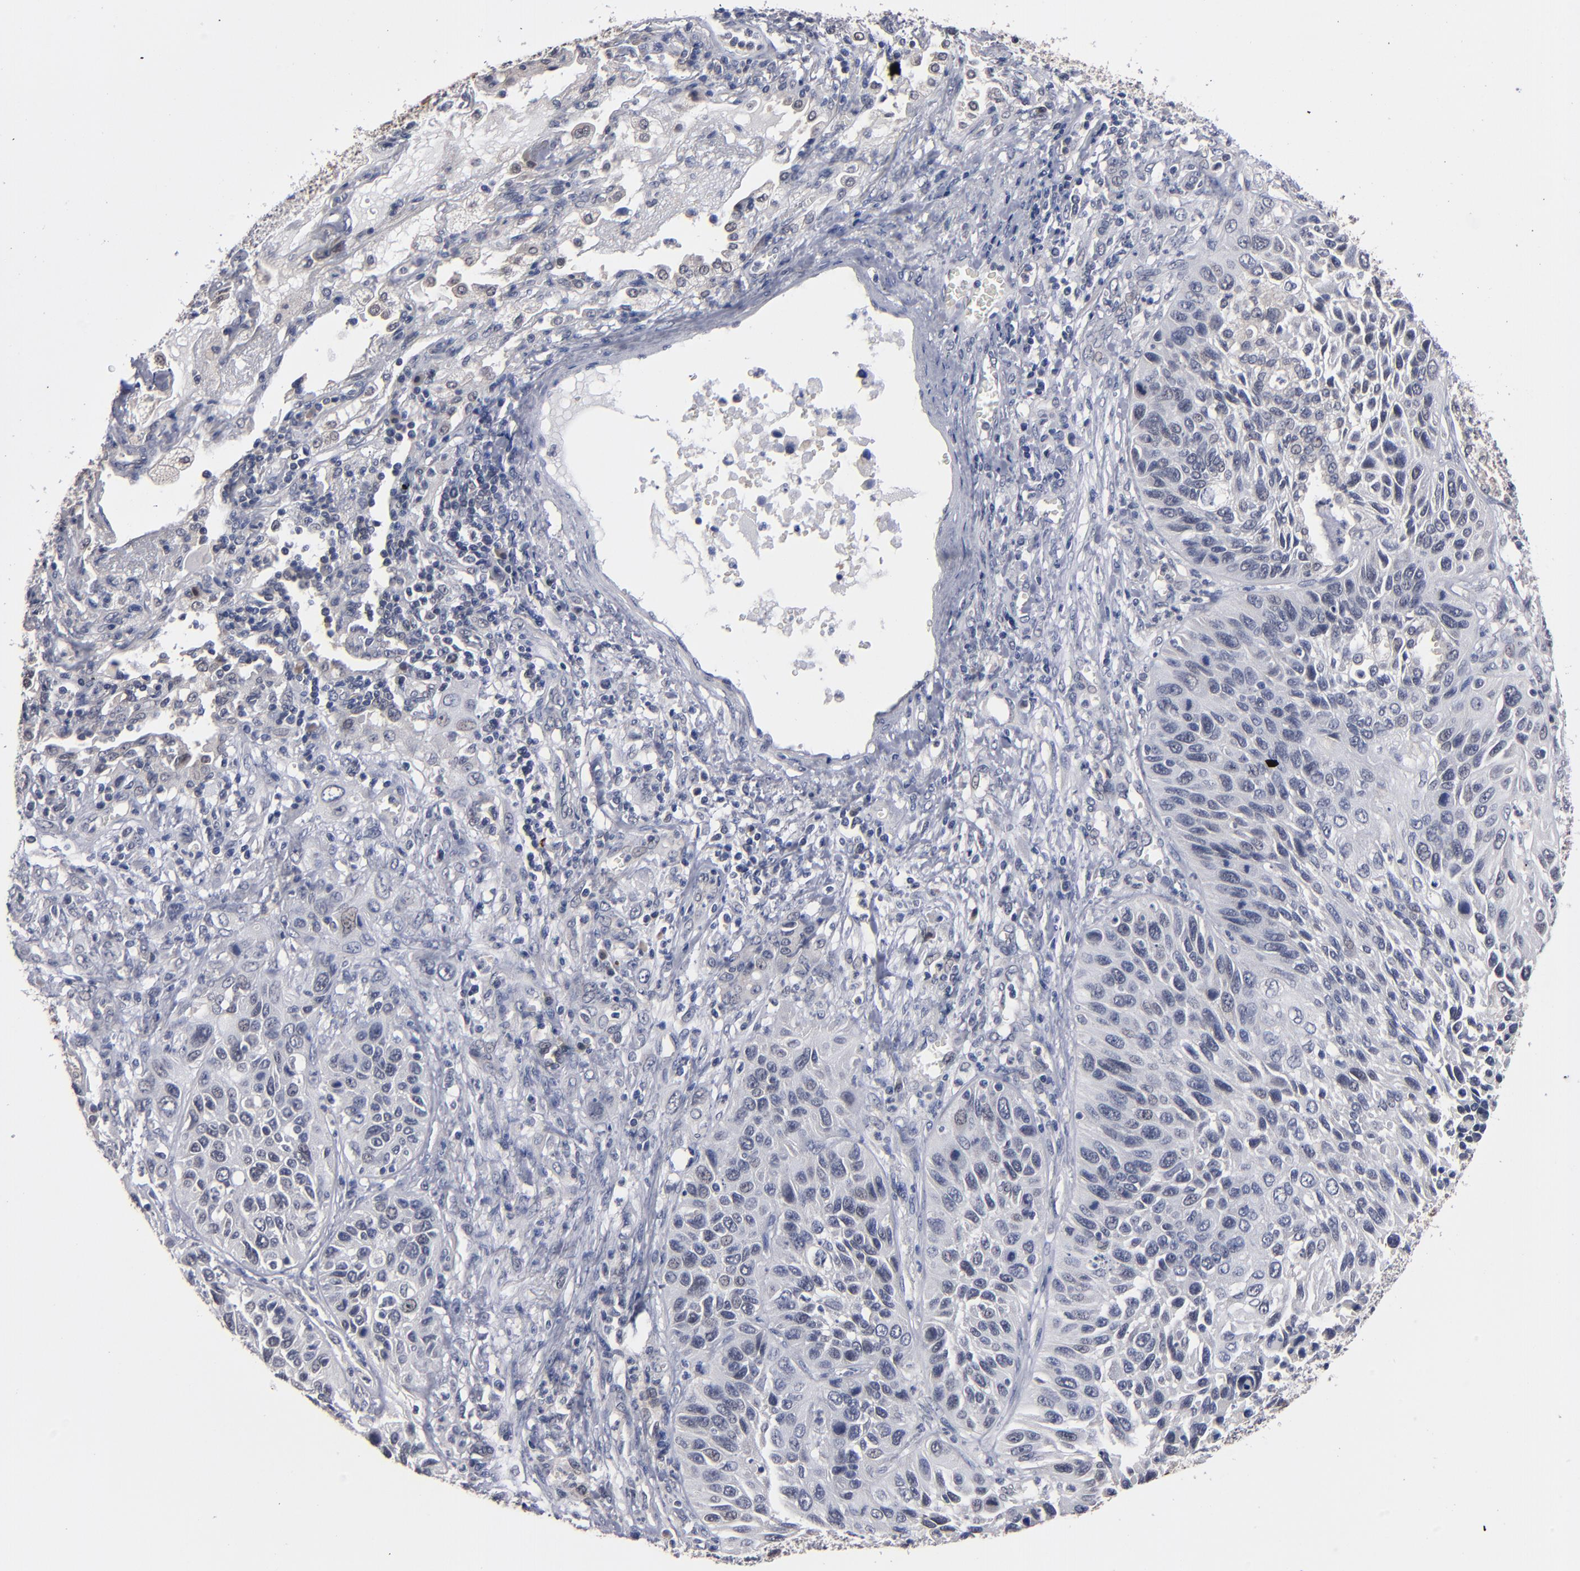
{"staining": {"intensity": "weak", "quantity": "<25%", "location": "cytoplasmic/membranous"}, "tissue": "lung cancer", "cell_type": "Tumor cells", "image_type": "cancer", "snomed": [{"axis": "morphology", "description": "Squamous cell carcinoma, NOS"}, {"axis": "topography", "description": "Lung"}], "caption": "Squamous cell carcinoma (lung) was stained to show a protein in brown. There is no significant staining in tumor cells.", "gene": "ALG13", "patient": {"sex": "female", "age": 76}}